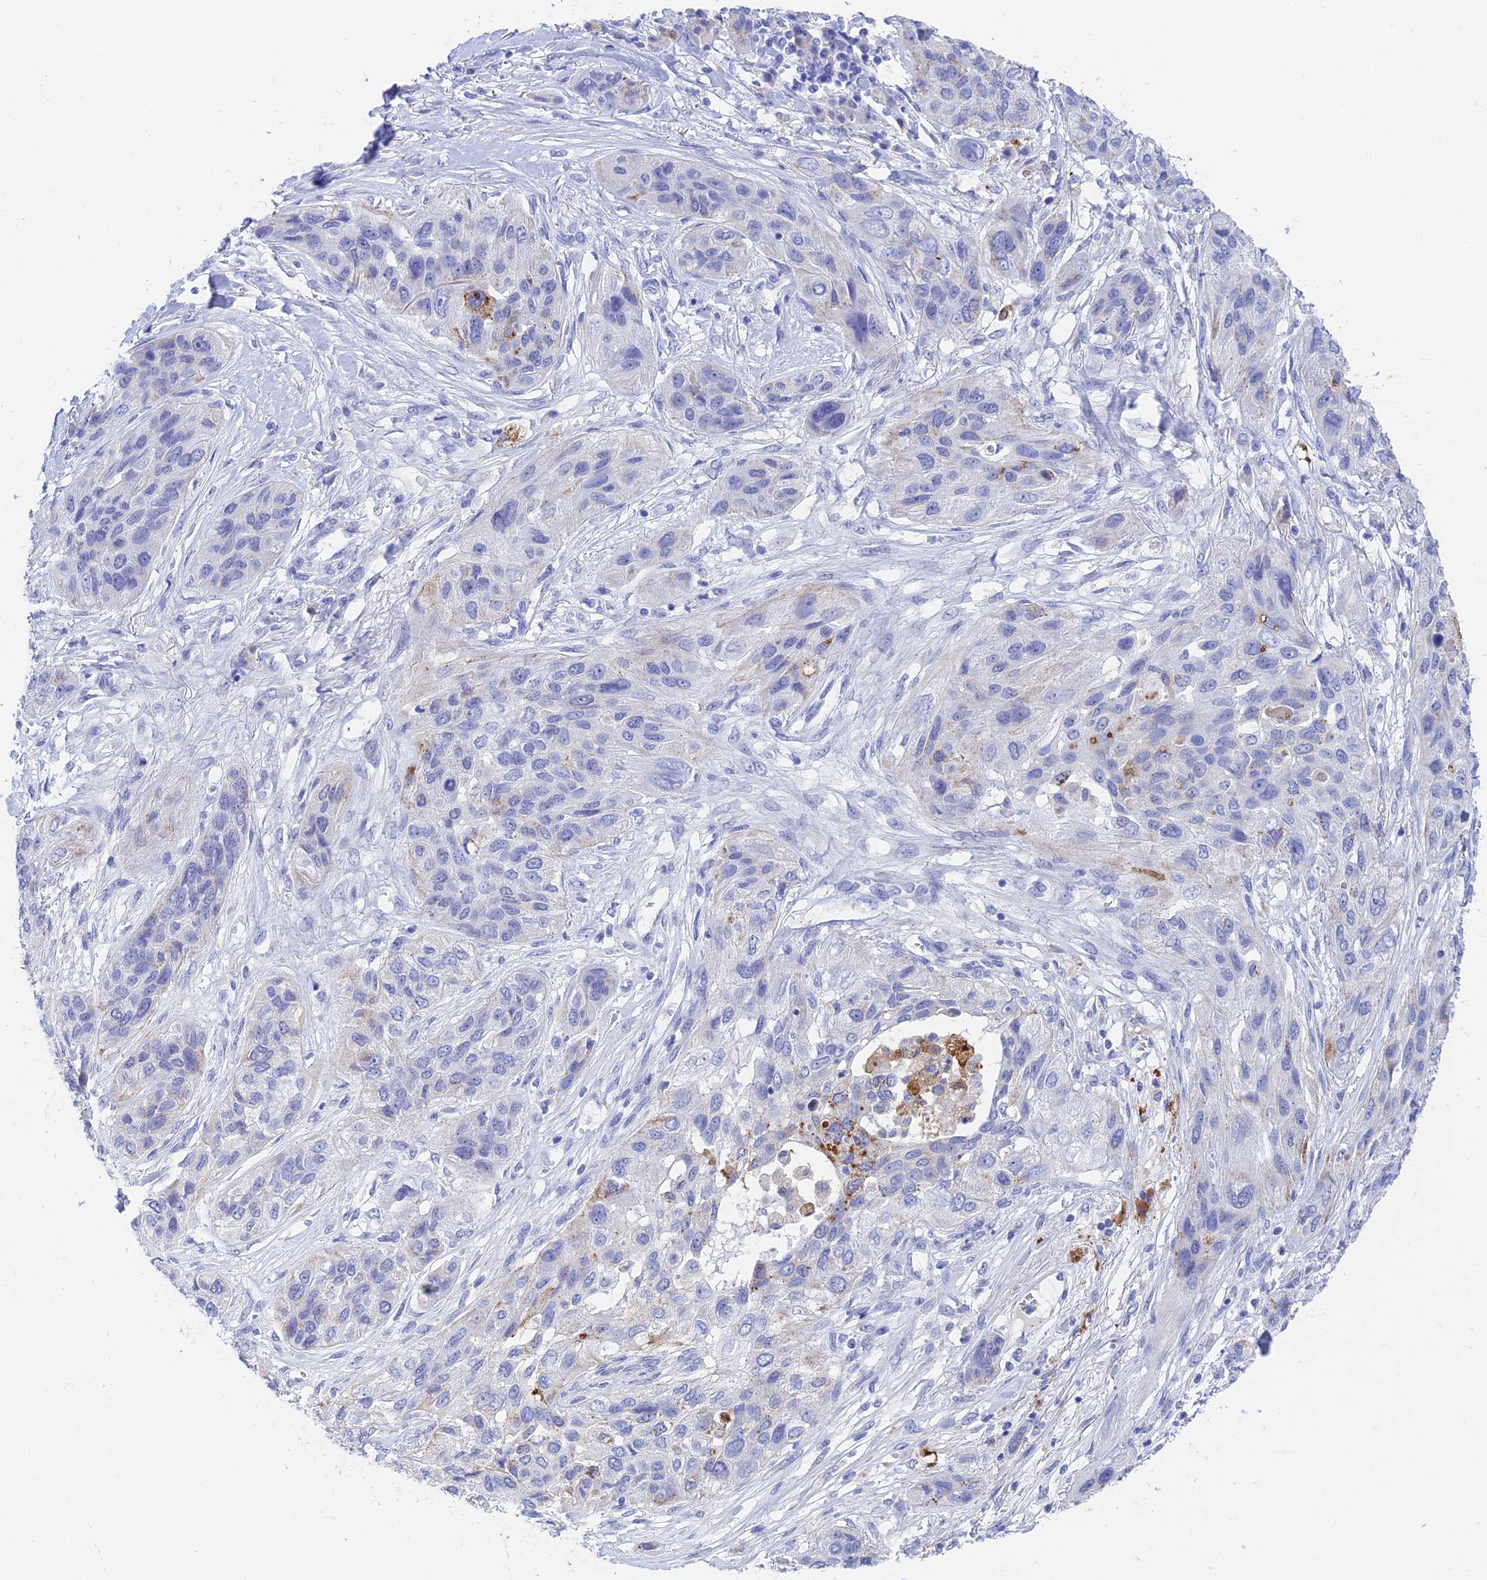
{"staining": {"intensity": "negative", "quantity": "none", "location": "none"}, "tissue": "lung cancer", "cell_type": "Tumor cells", "image_type": "cancer", "snomed": [{"axis": "morphology", "description": "Squamous cell carcinoma, NOS"}, {"axis": "topography", "description": "Lung"}], "caption": "Immunohistochemistry histopathology image of lung squamous cell carcinoma stained for a protein (brown), which displays no expression in tumor cells.", "gene": "ADAMTS13", "patient": {"sex": "female", "age": 70}}